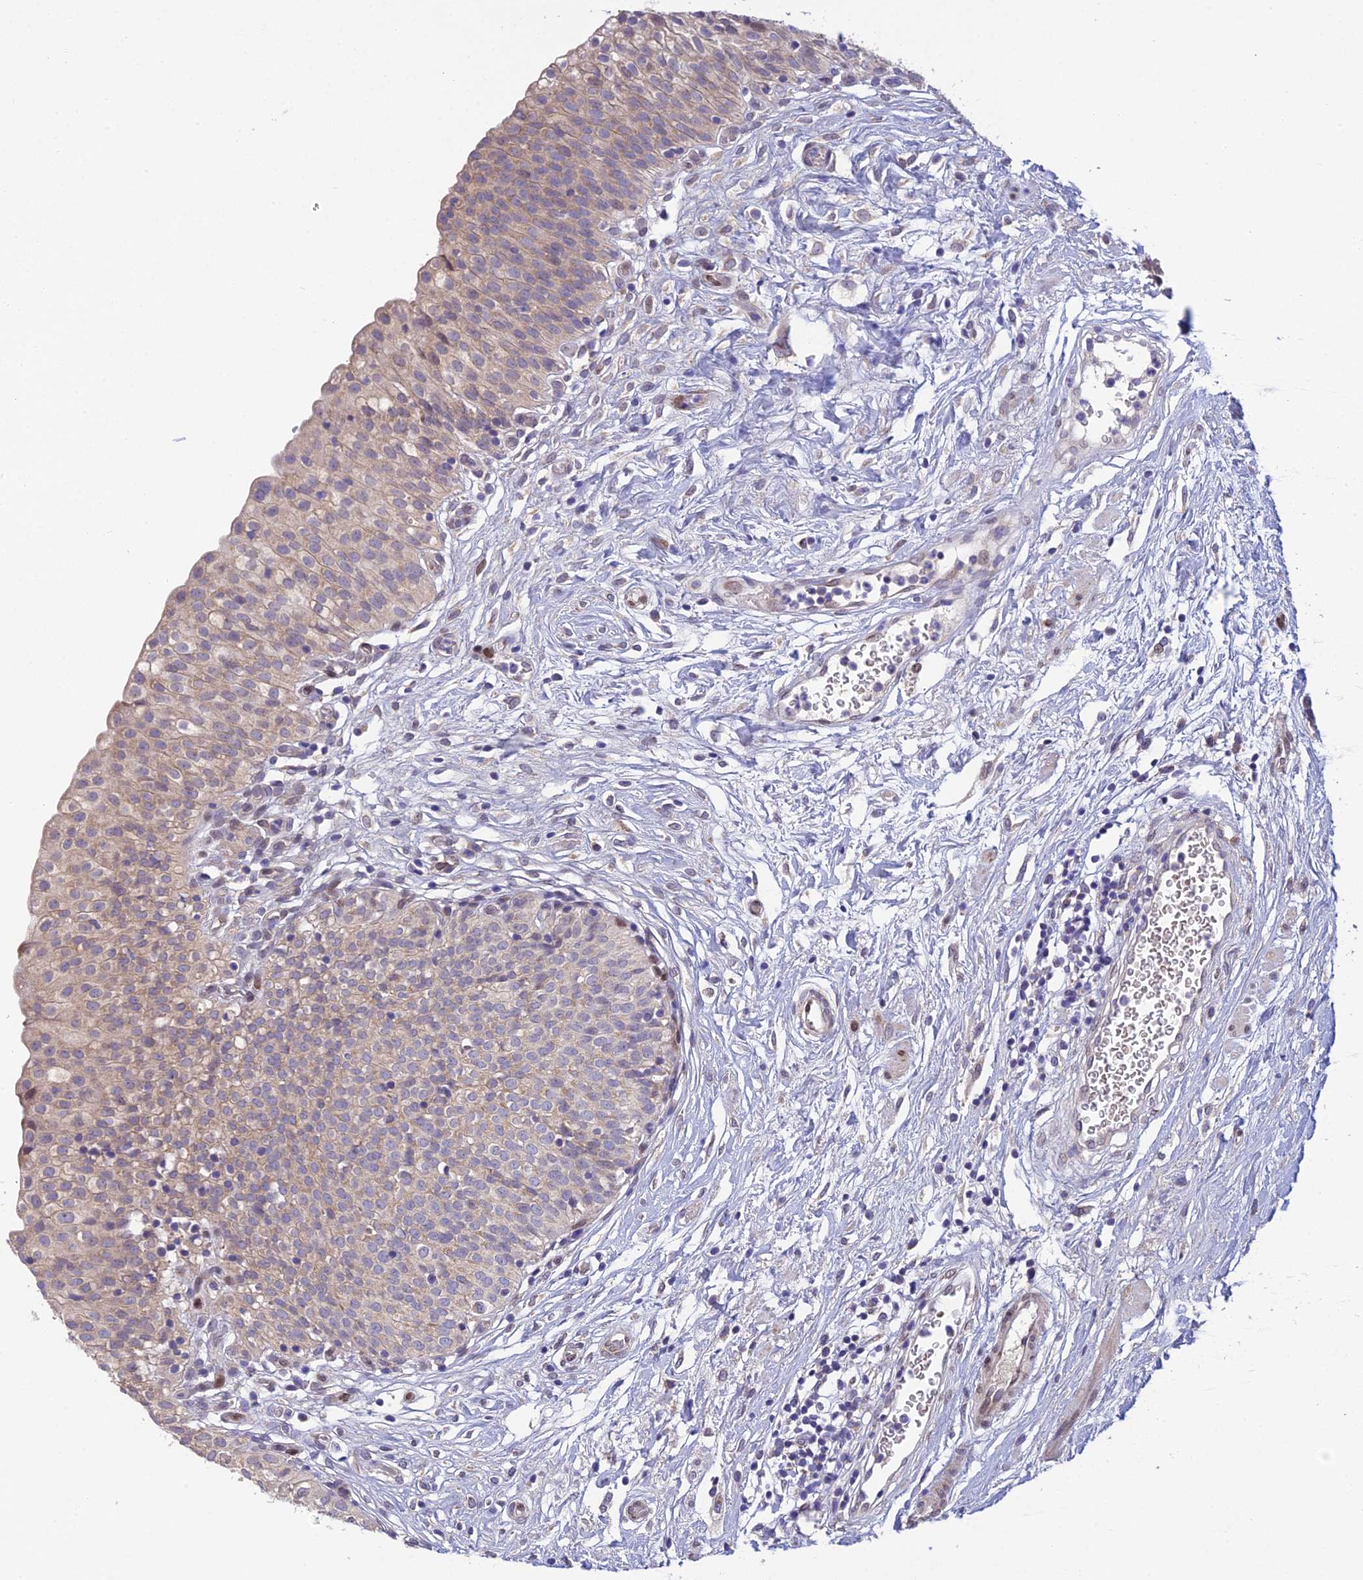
{"staining": {"intensity": "moderate", "quantity": "<25%", "location": "nuclear"}, "tissue": "urinary bladder", "cell_type": "Urothelial cells", "image_type": "normal", "snomed": [{"axis": "morphology", "description": "Normal tissue, NOS"}, {"axis": "topography", "description": "Urinary bladder"}], "caption": "Immunohistochemical staining of benign human urinary bladder shows low levels of moderate nuclear positivity in approximately <25% of urothelial cells. The staining is performed using DAB brown chromogen to label protein expression. The nuclei are counter-stained blue using hematoxylin.", "gene": "MGAT2", "patient": {"sex": "male", "age": 55}}